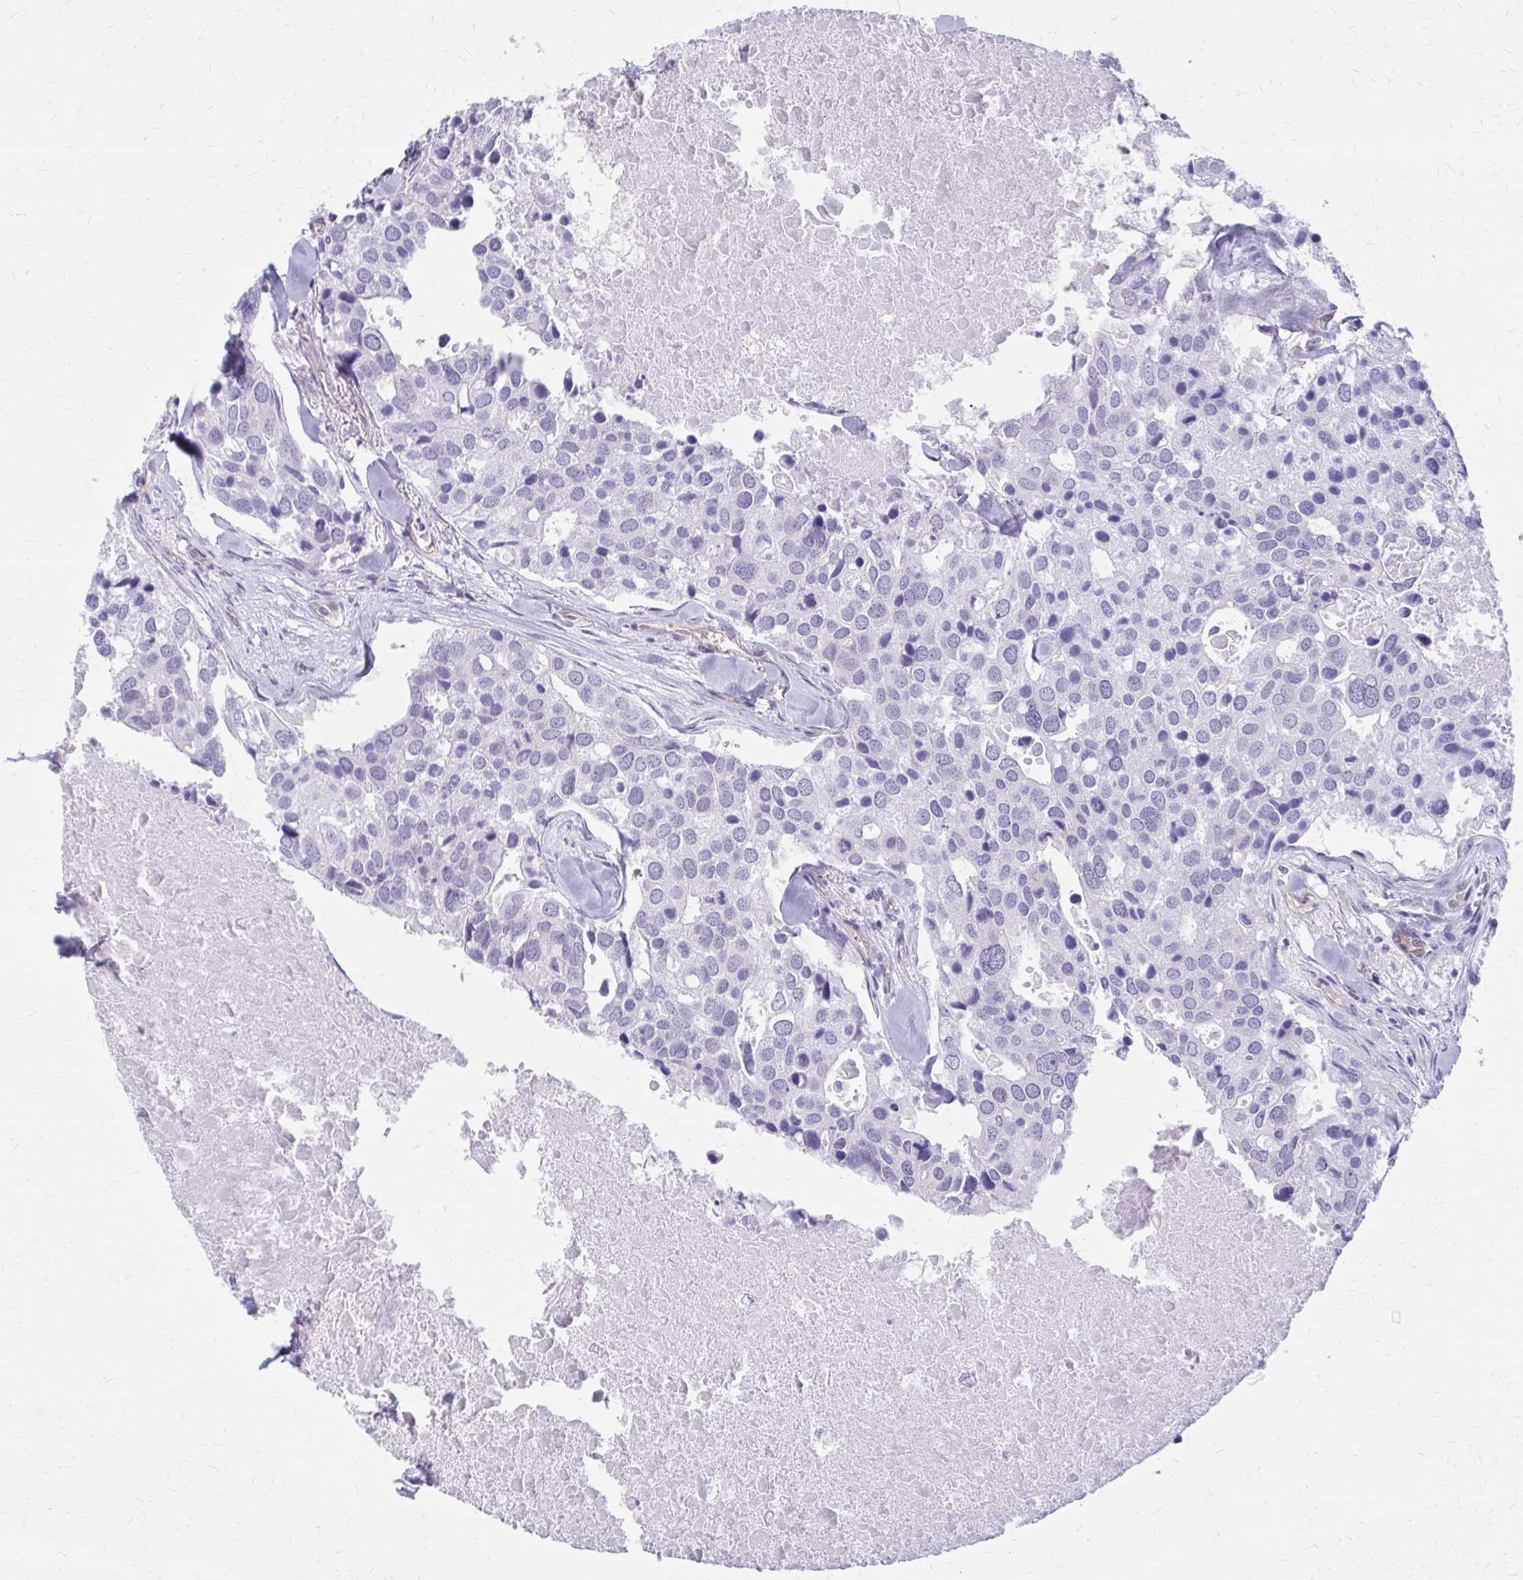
{"staining": {"intensity": "negative", "quantity": "none", "location": "none"}, "tissue": "breast cancer", "cell_type": "Tumor cells", "image_type": "cancer", "snomed": [{"axis": "morphology", "description": "Duct carcinoma"}, {"axis": "topography", "description": "Breast"}], "caption": "Immunohistochemistry (IHC) micrograph of neoplastic tissue: infiltrating ductal carcinoma (breast) stained with DAB shows no significant protein positivity in tumor cells.", "gene": "CLIC2", "patient": {"sex": "female", "age": 83}}